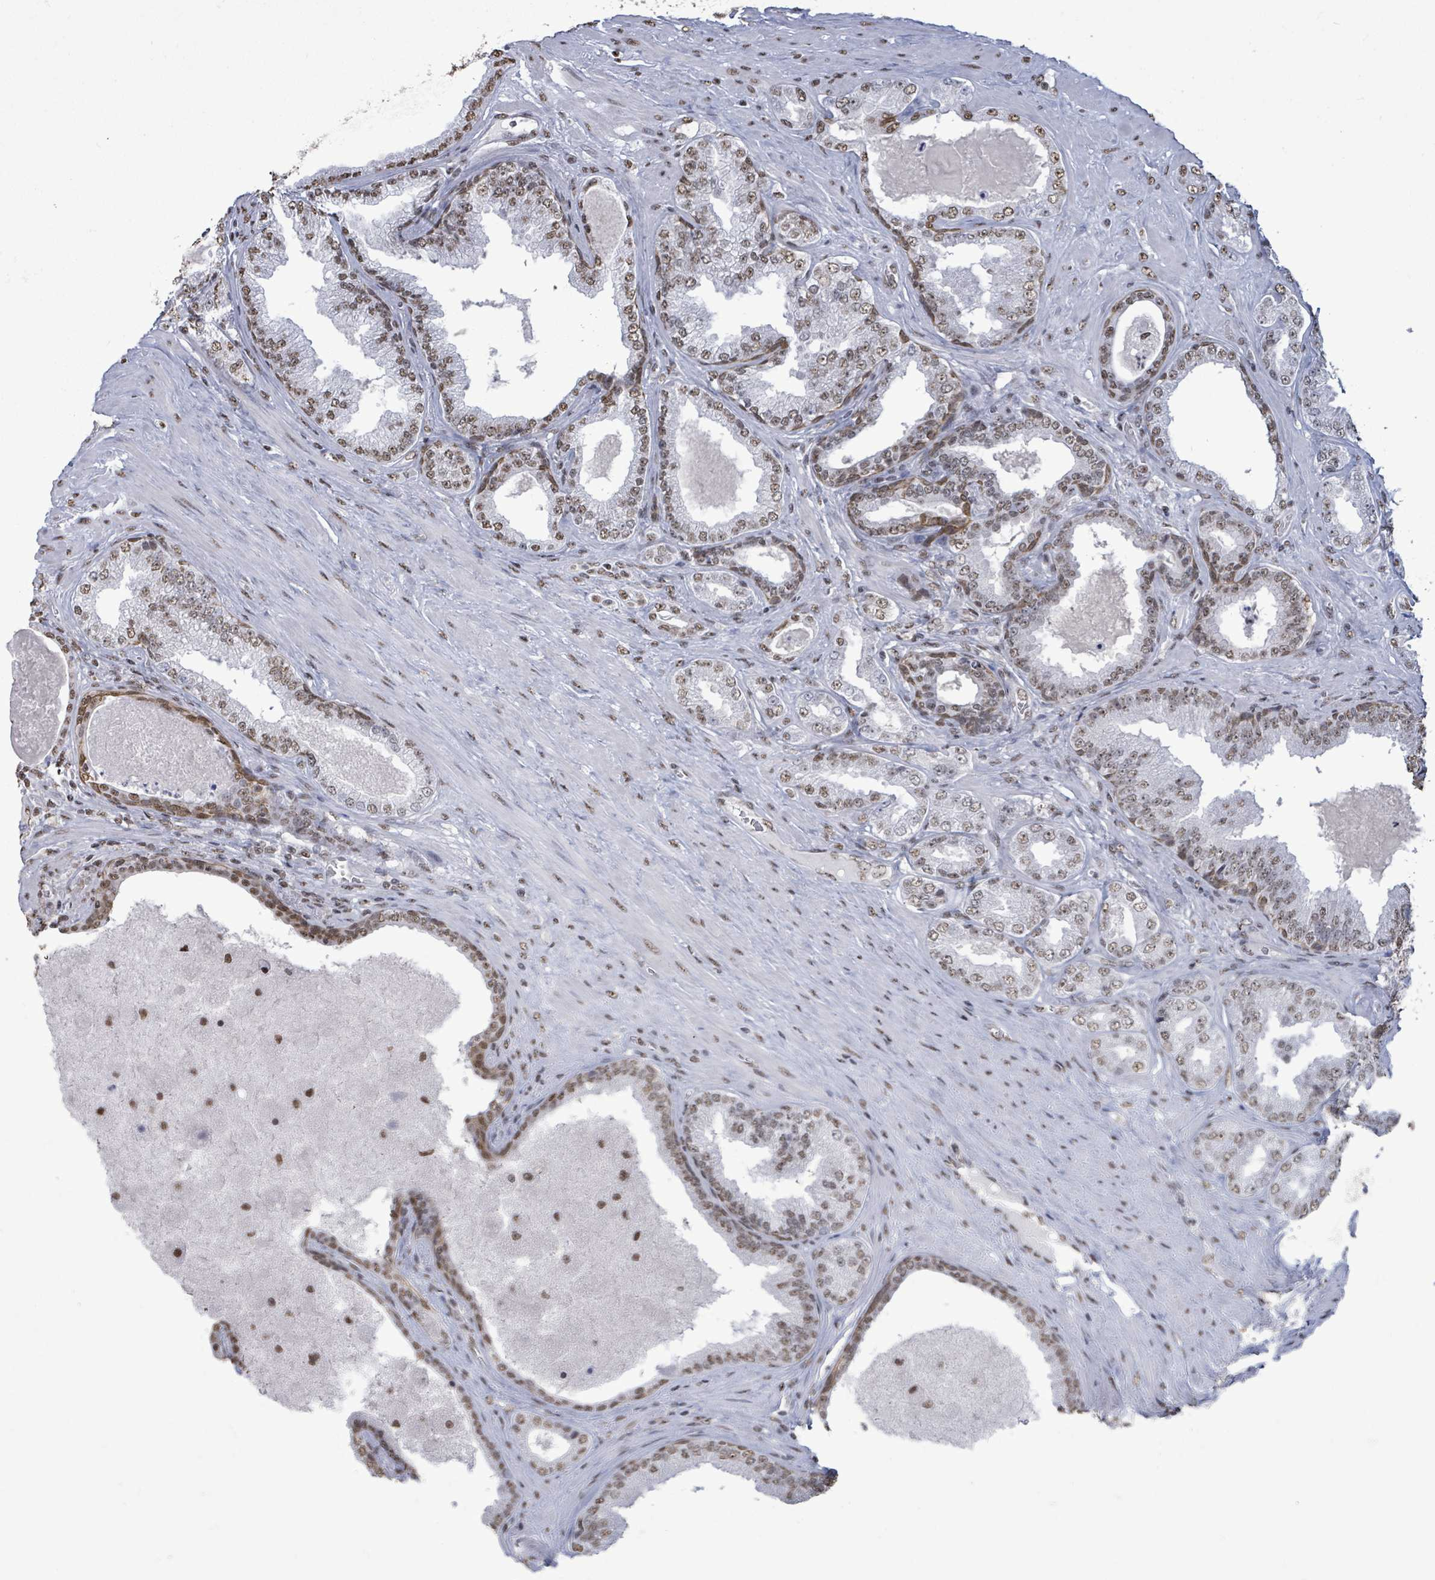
{"staining": {"intensity": "moderate", "quantity": ">75%", "location": "nuclear"}, "tissue": "prostate cancer", "cell_type": "Tumor cells", "image_type": "cancer", "snomed": [{"axis": "morphology", "description": "Adenocarcinoma, Low grade"}, {"axis": "topography", "description": "Prostate"}], "caption": "Low-grade adenocarcinoma (prostate) stained for a protein (brown) demonstrates moderate nuclear positive staining in approximately >75% of tumor cells.", "gene": "SAMD14", "patient": {"sex": "male", "age": 63}}